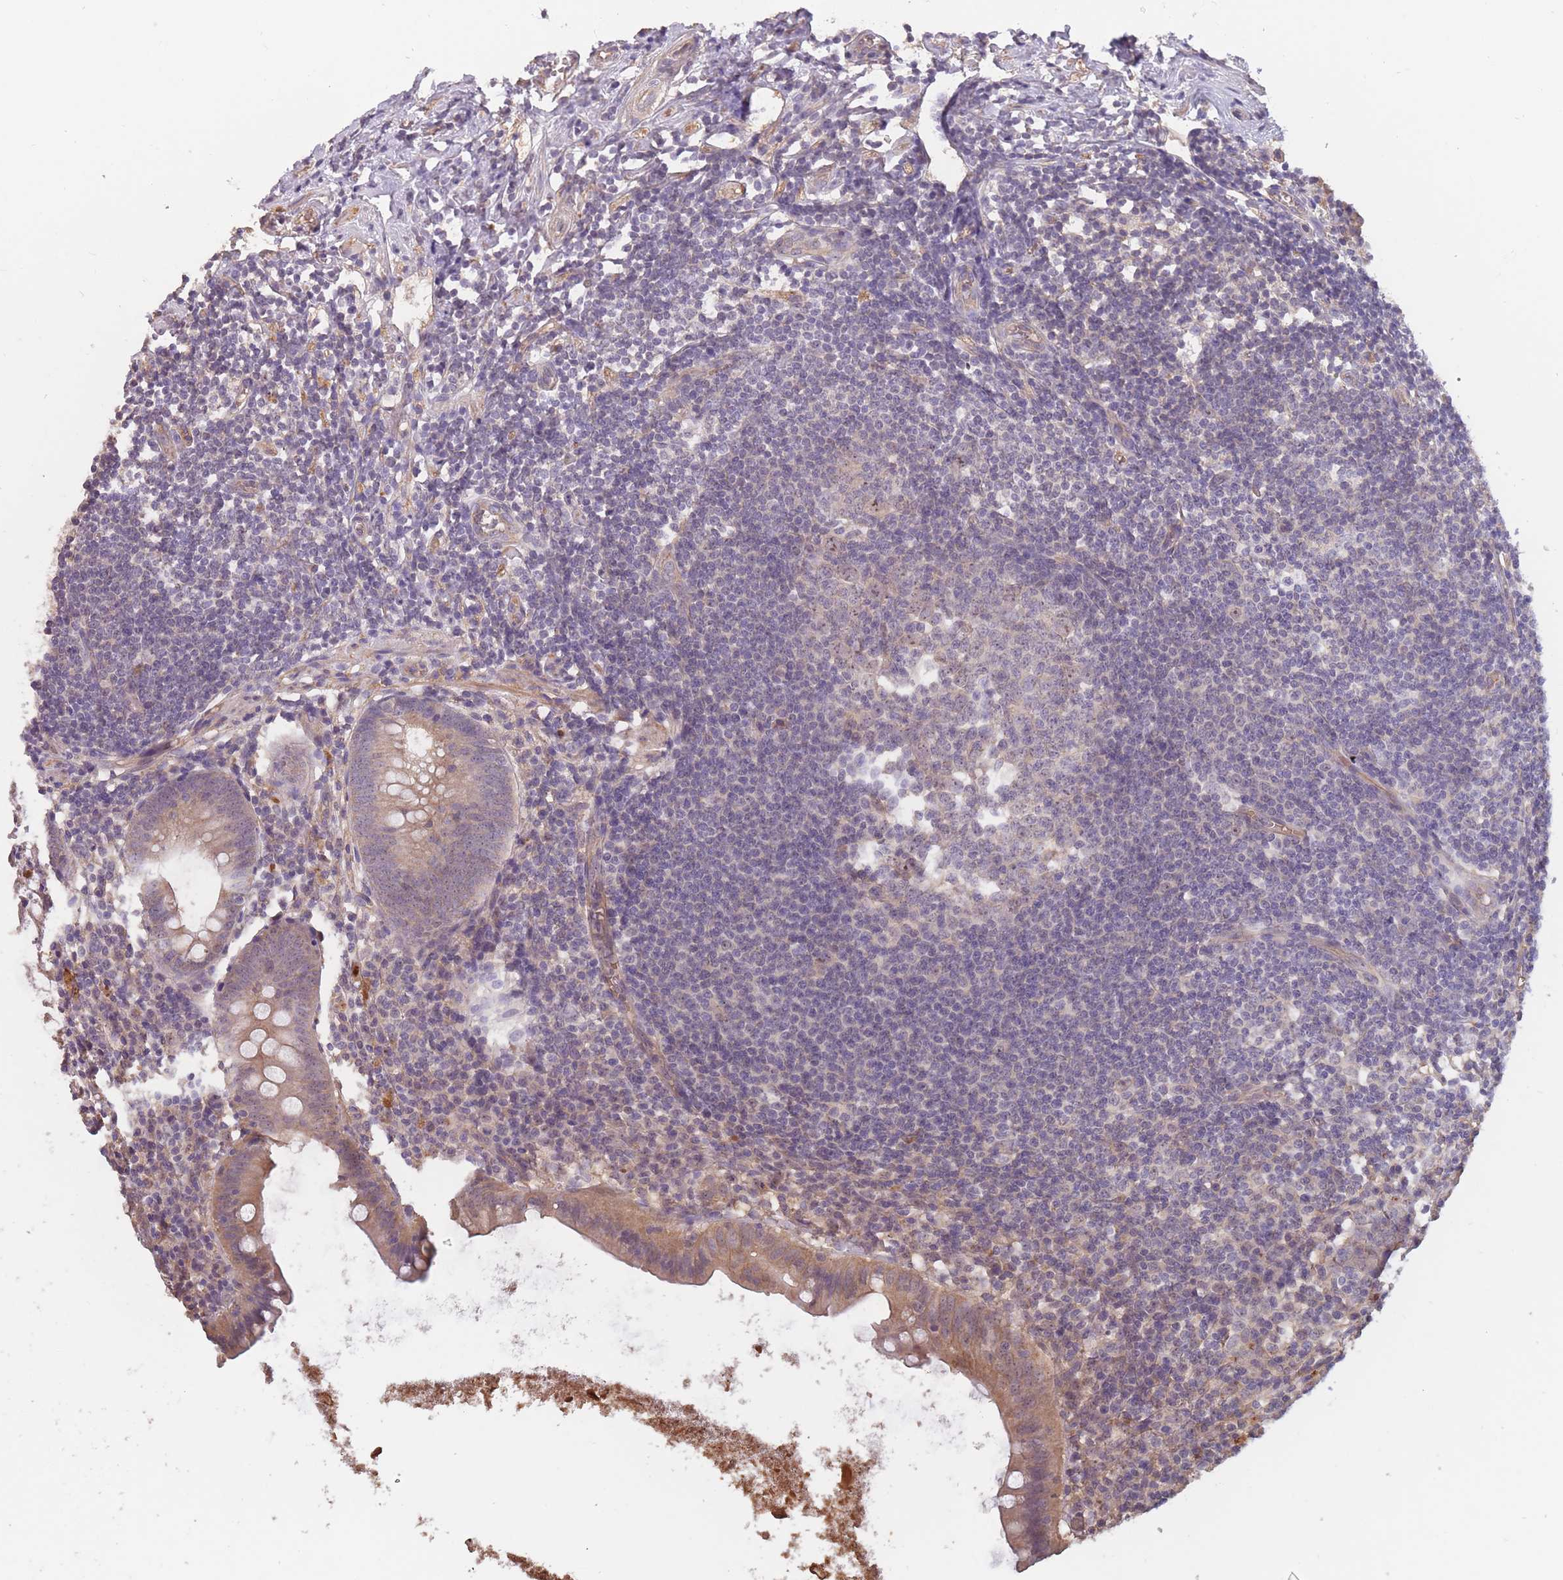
{"staining": {"intensity": "weak", "quantity": ">75%", "location": "cytoplasmic/membranous"}, "tissue": "appendix", "cell_type": "Glandular cells", "image_type": "normal", "snomed": [{"axis": "morphology", "description": "Normal tissue, NOS"}, {"axis": "topography", "description": "Appendix"}], "caption": "Weak cytoplasmic/membranous expression is seen in about >75% of glandular cells in benign appendix.", "gene": "KIAA1755", "patient": {"sex": "female", "age": 51}}